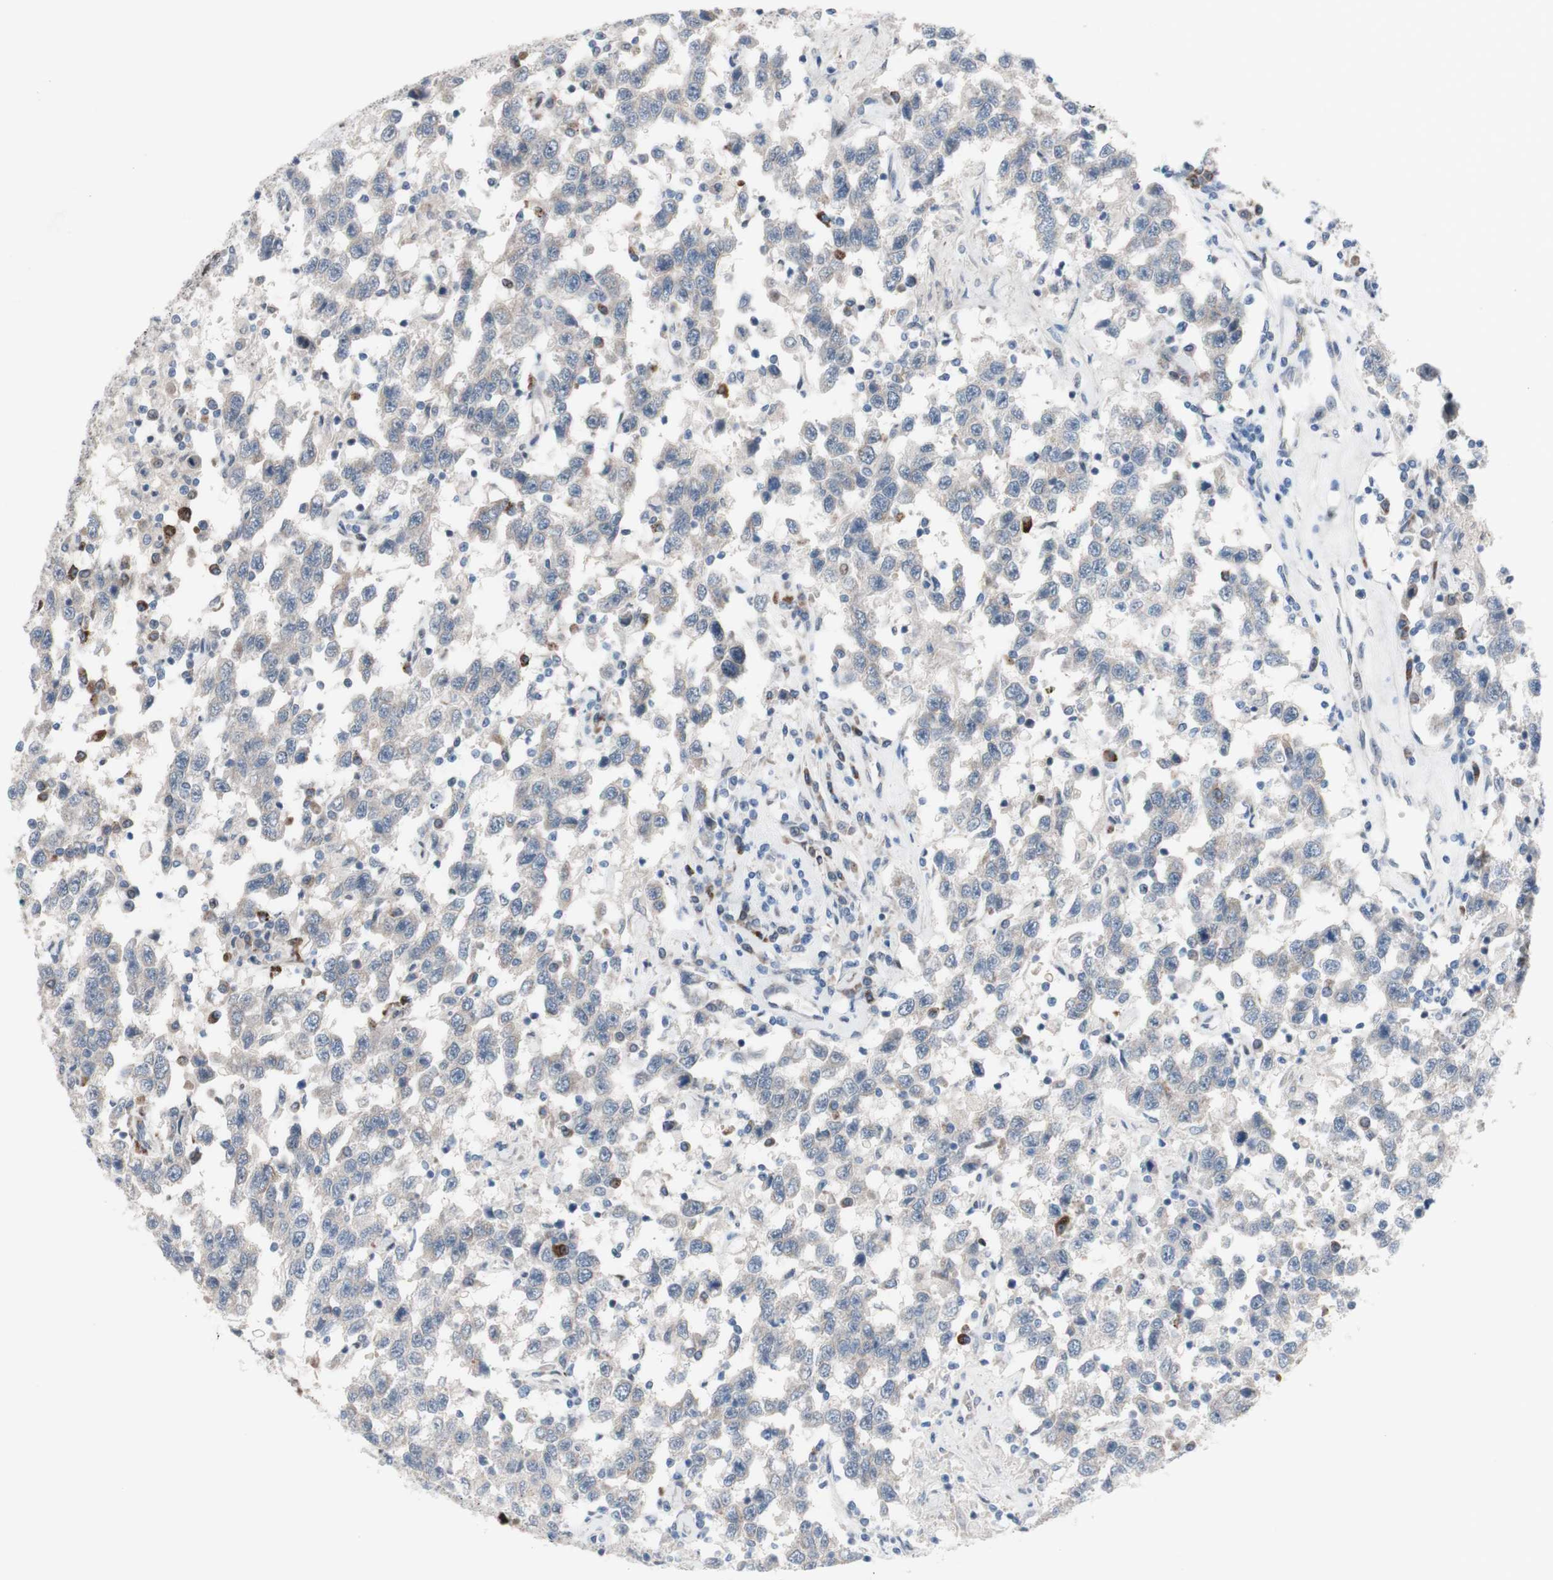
{"staining": {"intensity": "negative", "quantity": "none", "location": "none"}, "tissue": "testis cancer", "cell_type": "Tumor cells", "image_type": "cancer", "snomed": [{"axis": "morphology", "description": "Seminoma, NOS"}, {"axis": "topography", "description": "Testis"}], "caption": "Micrograph shows no protein staining in tumor cells of testis seminoma tissue. (Brightfield microscopy of DAB (3,3'-diaminobenzidine) immunohistochemistry (IHC) at high magnification).", "gene": "PHTF2", "patient": {"sex": "male", "age": 41}}